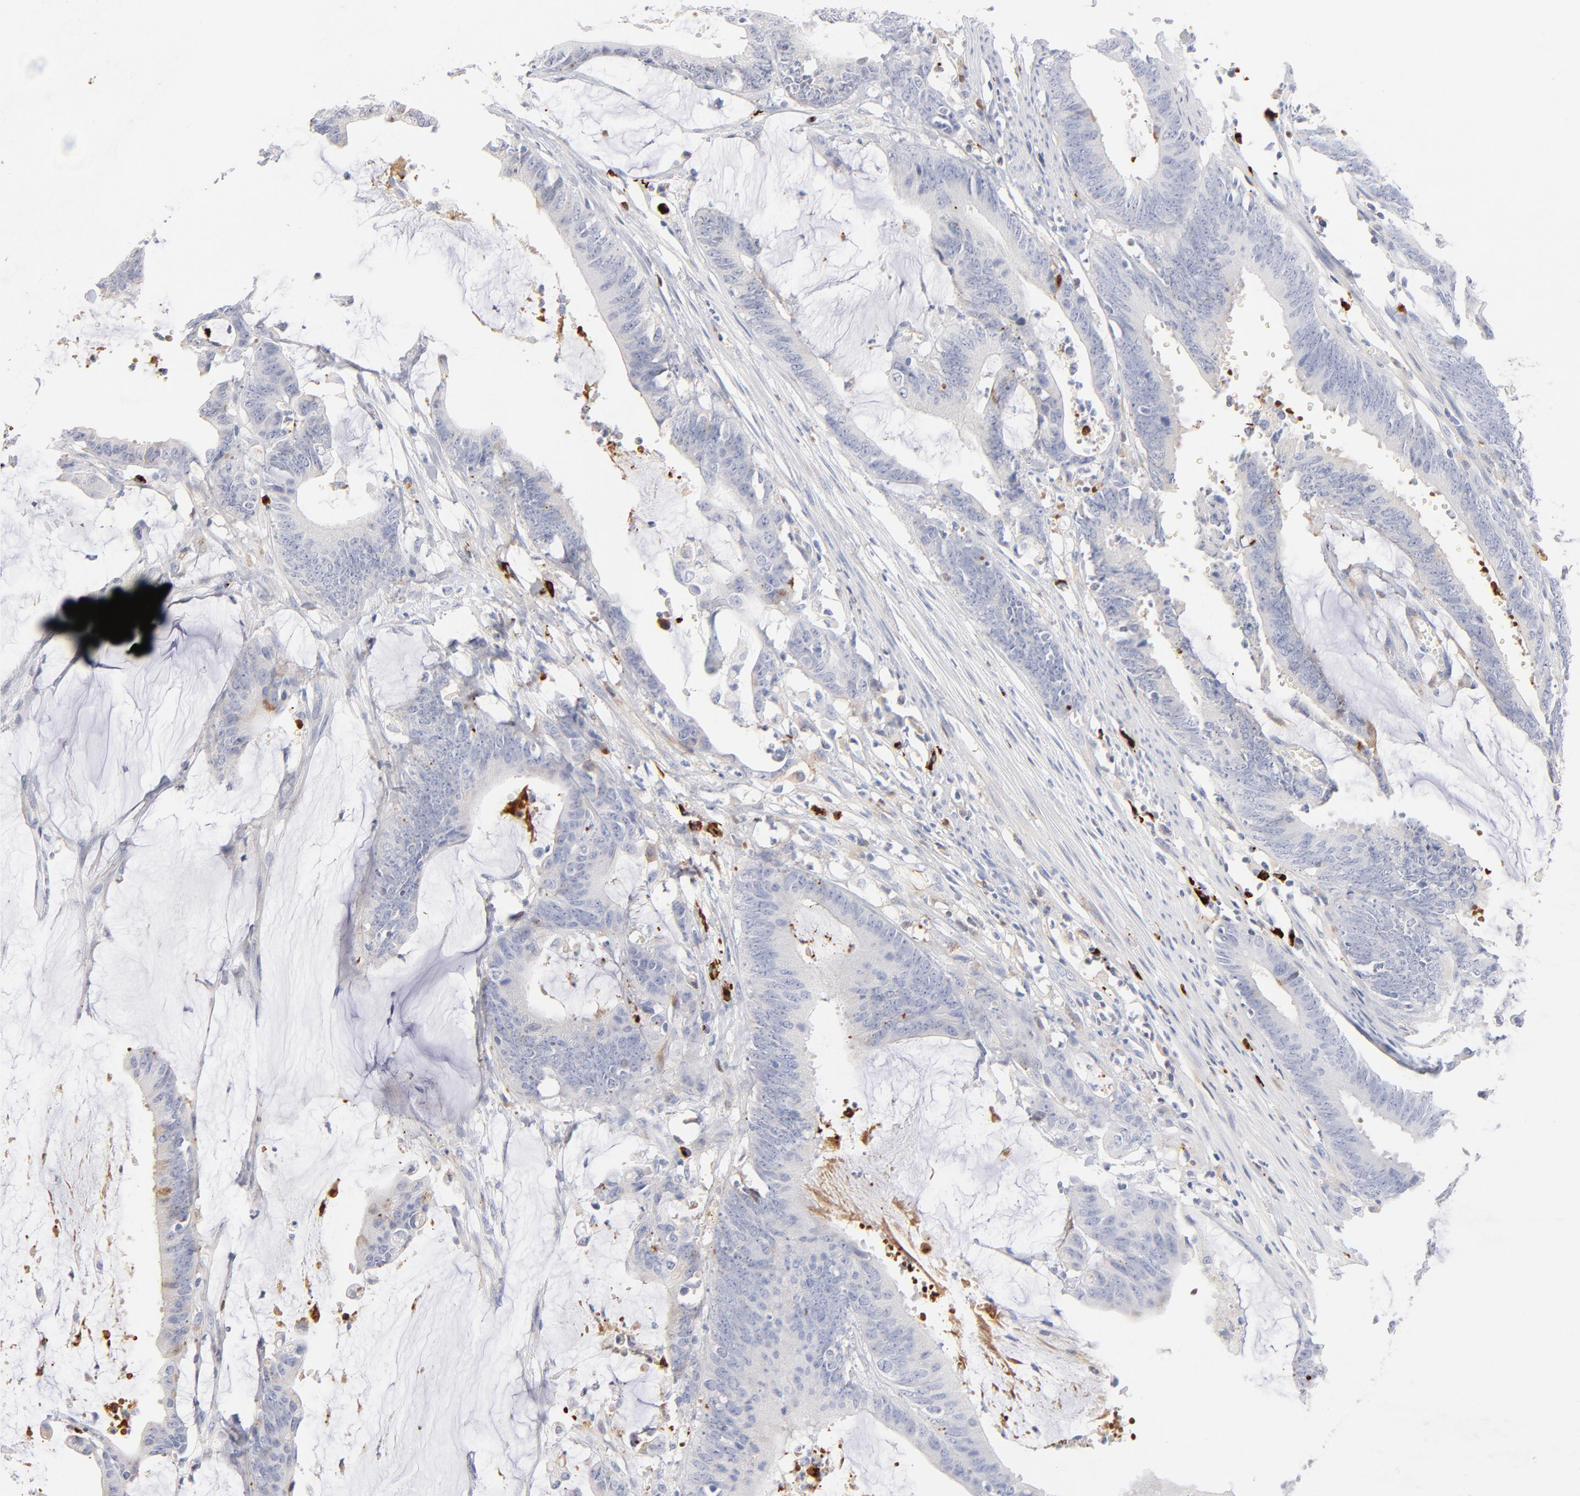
{"staining": {"intensity": "negative", "quantity": "none", "location": "none"}, "tissue": "colorectal cancer", "cell_type": "Tumor cells", "image_type": "cancer", "snomed": [{"axis": "morphology", "description": "Adenocarcinoma, NOS"}, {"axis": "topography", "description": "Rectum"}], "caption": "Colorectal cancer was stained to show a protein in brown. There is no significant expression in tumor cells.", "gene": "PLAT", "patient": {"sex": "female", "age": 66}}